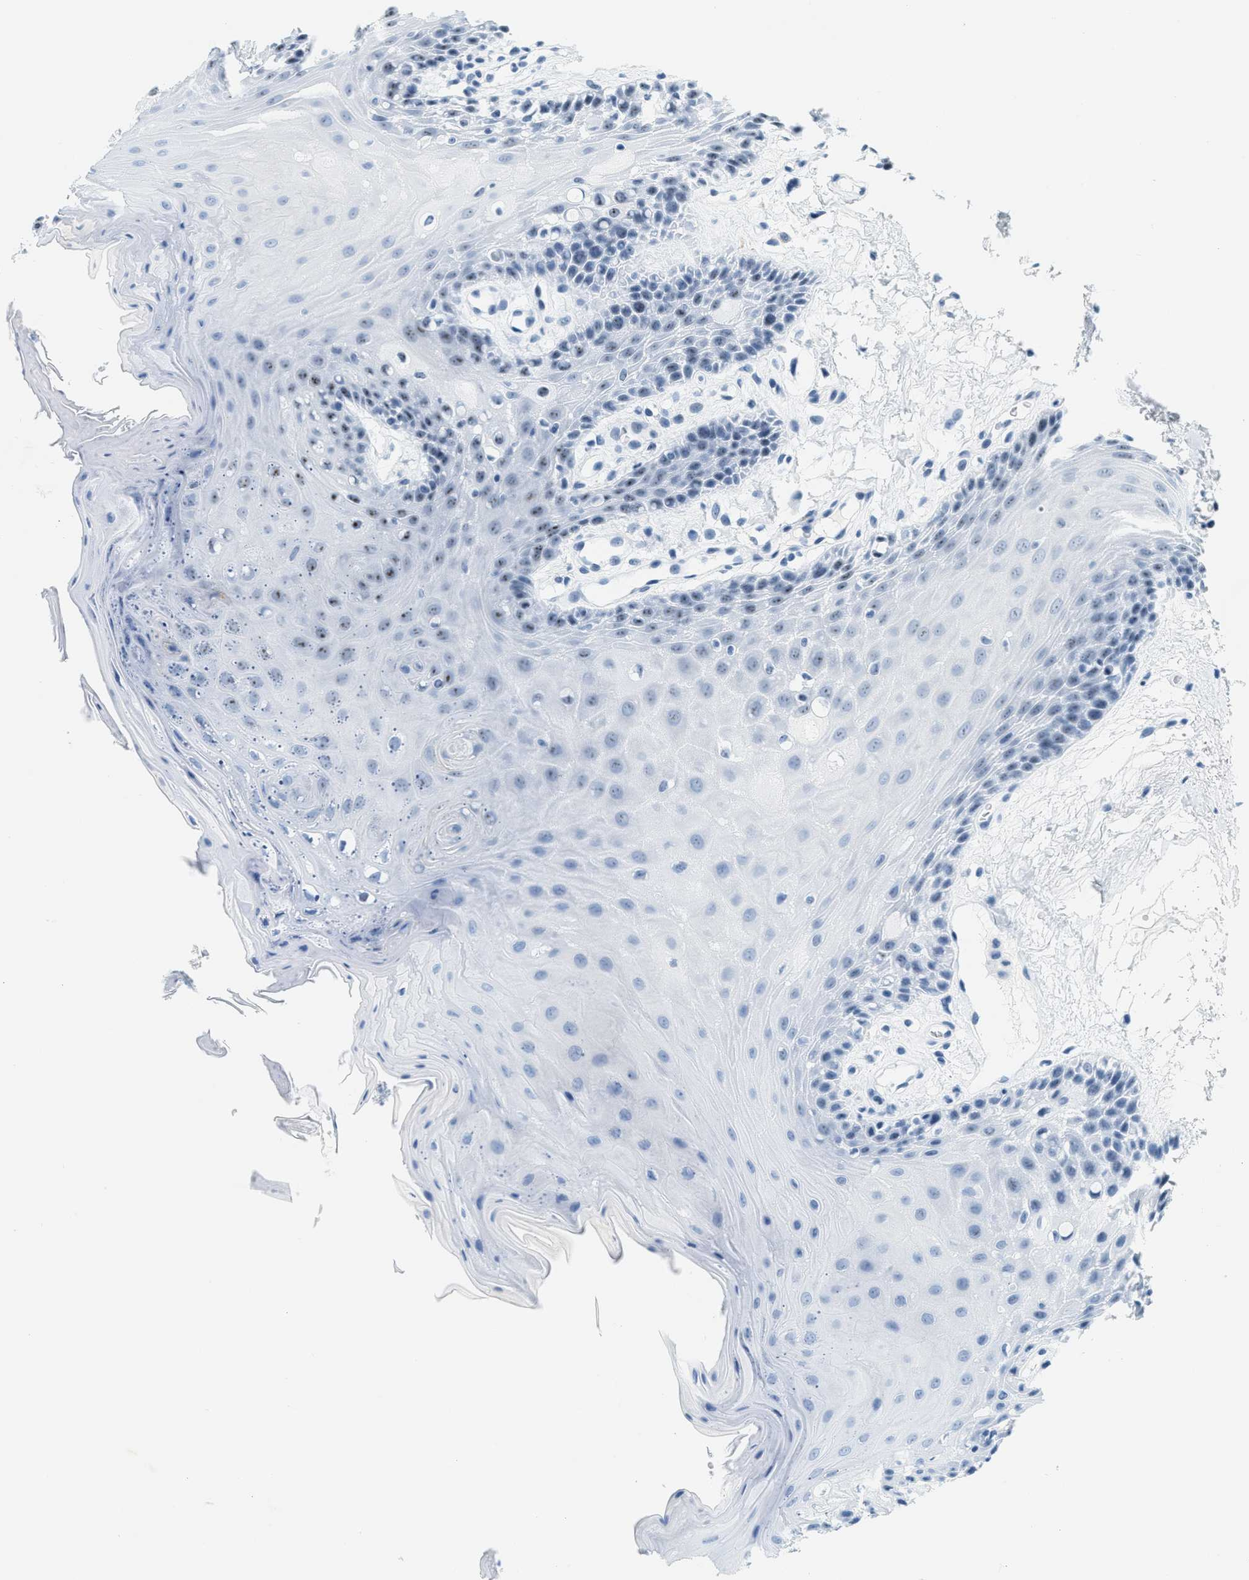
{"staining": {"intensity": "strong", "quantity": "25%-75%", "location": "nuclear"}, "tissue": "oral mucosa", "cell_type": "Squamous epithelial cells", "image_type": "normal", "snomed": [{"axis": "morphology", "description": "Normal tissue, NOS"}, {"axis": "morphology", "description": "Squamous cell carcinoma, NOS"}, {"axis": "topography", "description": "Oral tissue"}, {"axis": "topography", "description": "Head-Neck"}], "caption": "Immunohistochemistry image of normal human oral mucosa stained for a protein (brown), which displays high levels of strong nuclear staining in approximately 25%-75% of squamous epithelial cells.", "gene": "DDX47", "patient": {"sex": "male", "age": 71}}